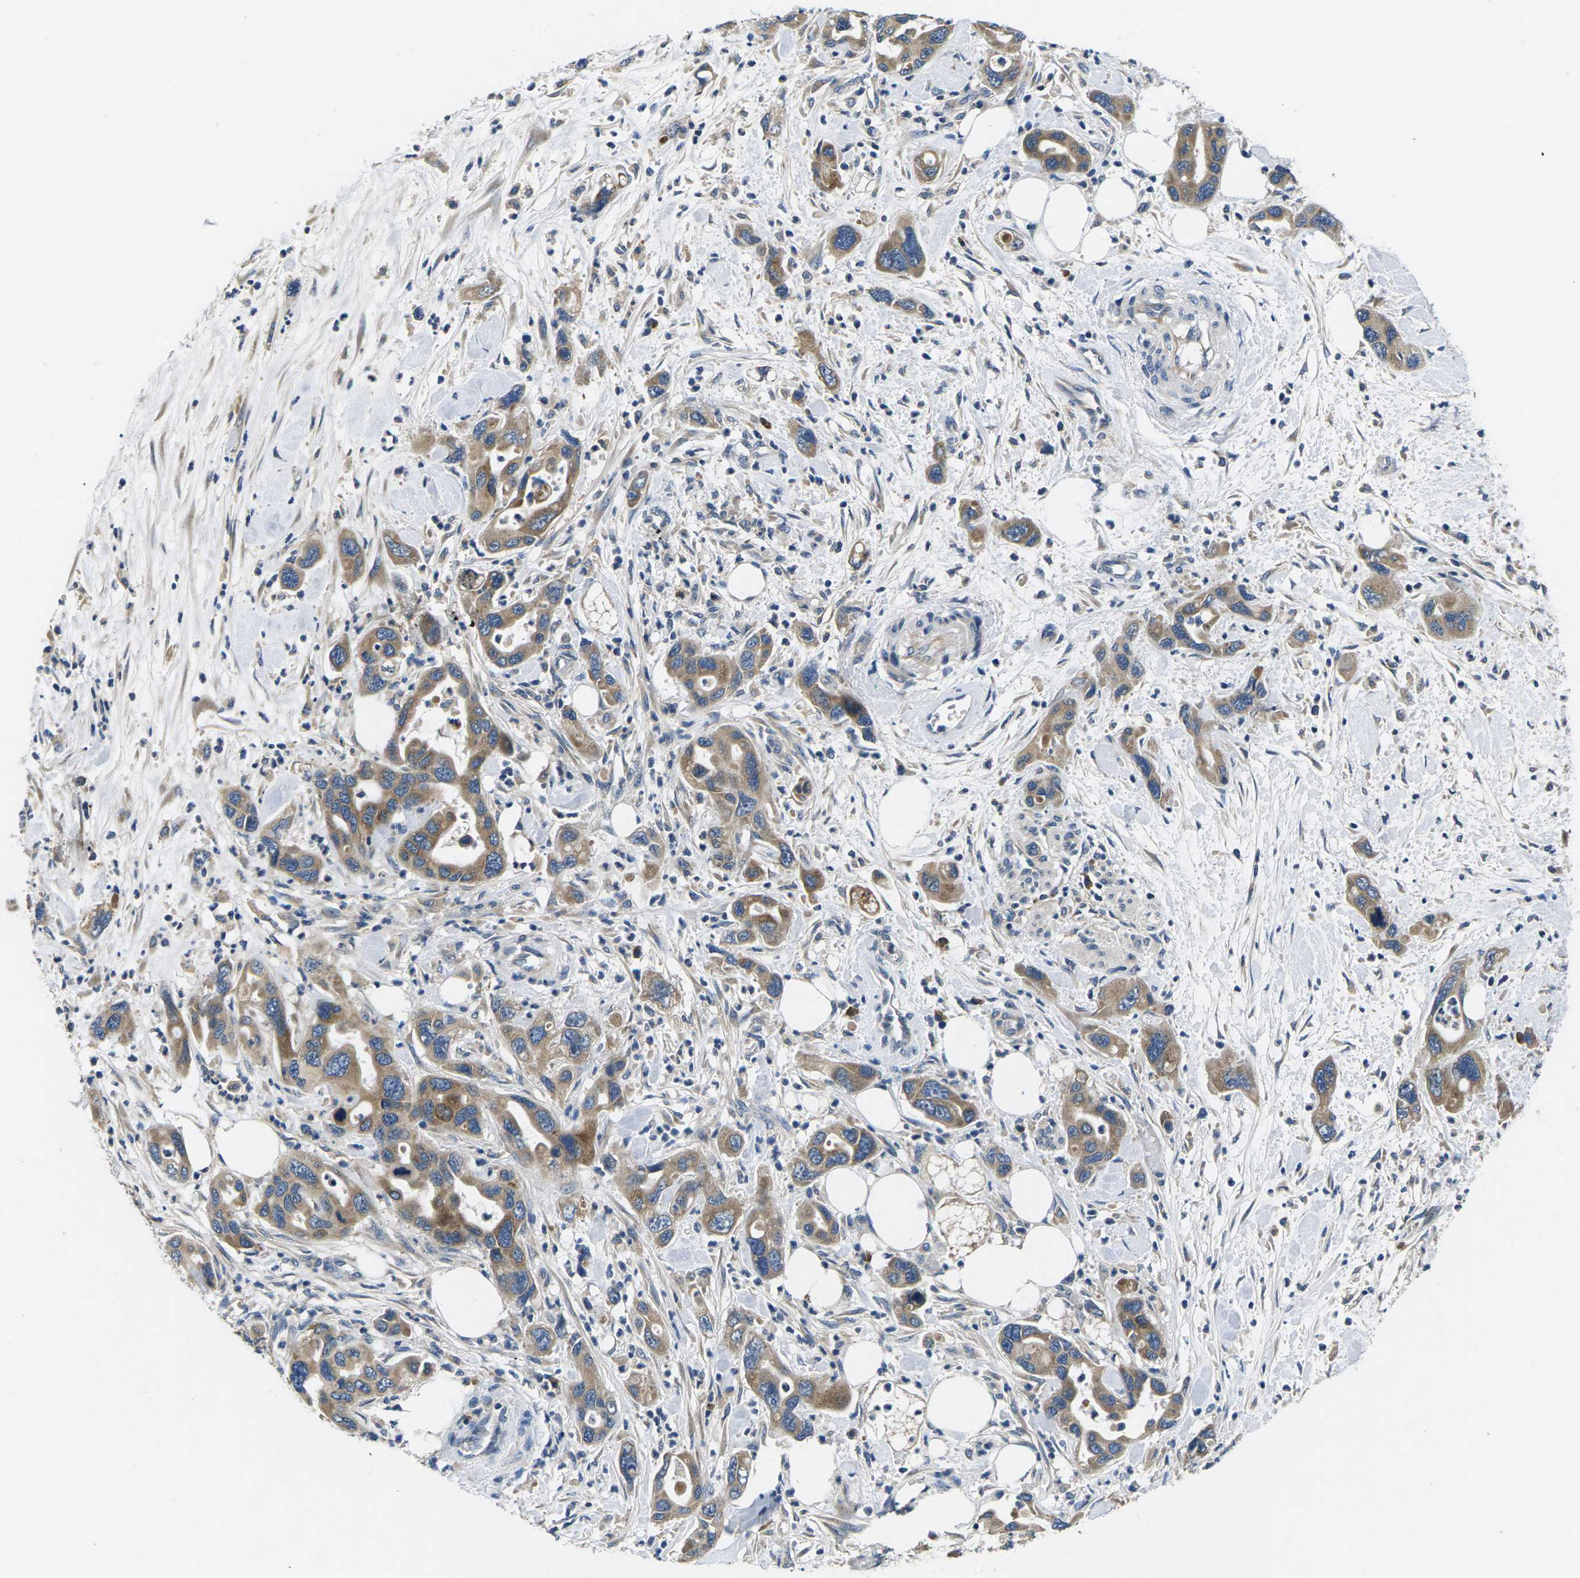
{"staining": {"intensity": "moderate", "quantity": ">75%", "location": "cytoplasmic/membranous"}, "tissue": "pancreatic cancer", "cell_type": "Tumor cells", "image_type": "cancer", "snomed": [{"axis": "morphology", "description": "Normal tissue, NOS"}, {"axis": "morphology", "description": "Adenocarcinoma, NOS"}, {"axis": "topography", "description": "Pancreas"}], "caption": "About >75% of tumor cells in pancreatic adenocarcinoma display moderate cytoplasmic/membranous protein positivity as visualized by brown immunohistochemical staining.", "gene": "ERGIC3", "patient": {"sex": "female", "age": 71}}